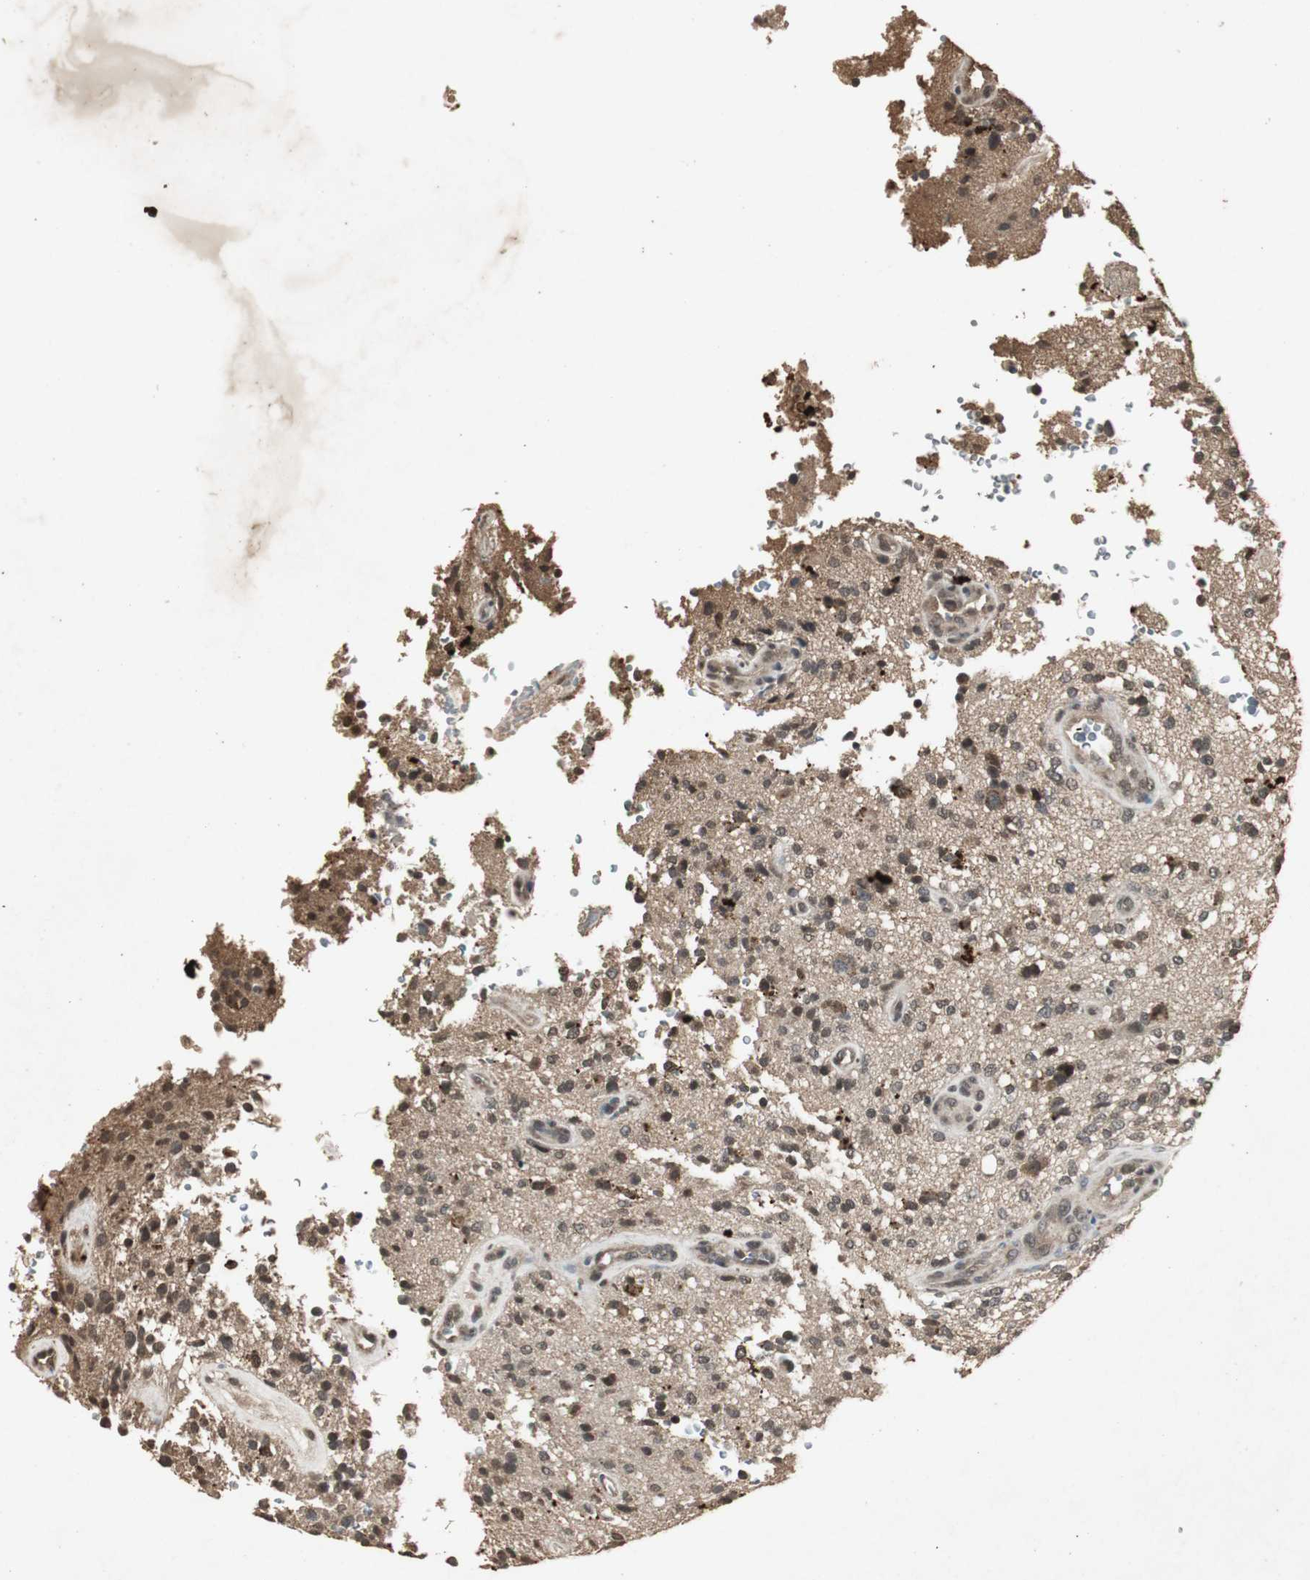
{"staining": {"intensity": "moderate", "quantity": ">75%", "location": "cytoplasmic/membranous,nuclear"}, "tissue": "glioma", "cell_type": "Tumor cells", "image_type": "cancer", "snomed": [{"axis": "morphology", "description": "Normal tissue, NOS"}, {"axis": "morphology", "description": "Glioma, malignant, High grade"}, {"axis": "topography", "description": "Cerebral cortex"}], "caption": "The image demonstrates immunohistochemical staining of malignant glioma (high-grade). There is moderate cytoplasmic/membranous and nuclear staining is seen in approximately >75% of tumor cells. Nuclei are stained in blue.", "gene": "EMX1", "patient": {"sex": "male", "age": 75}}